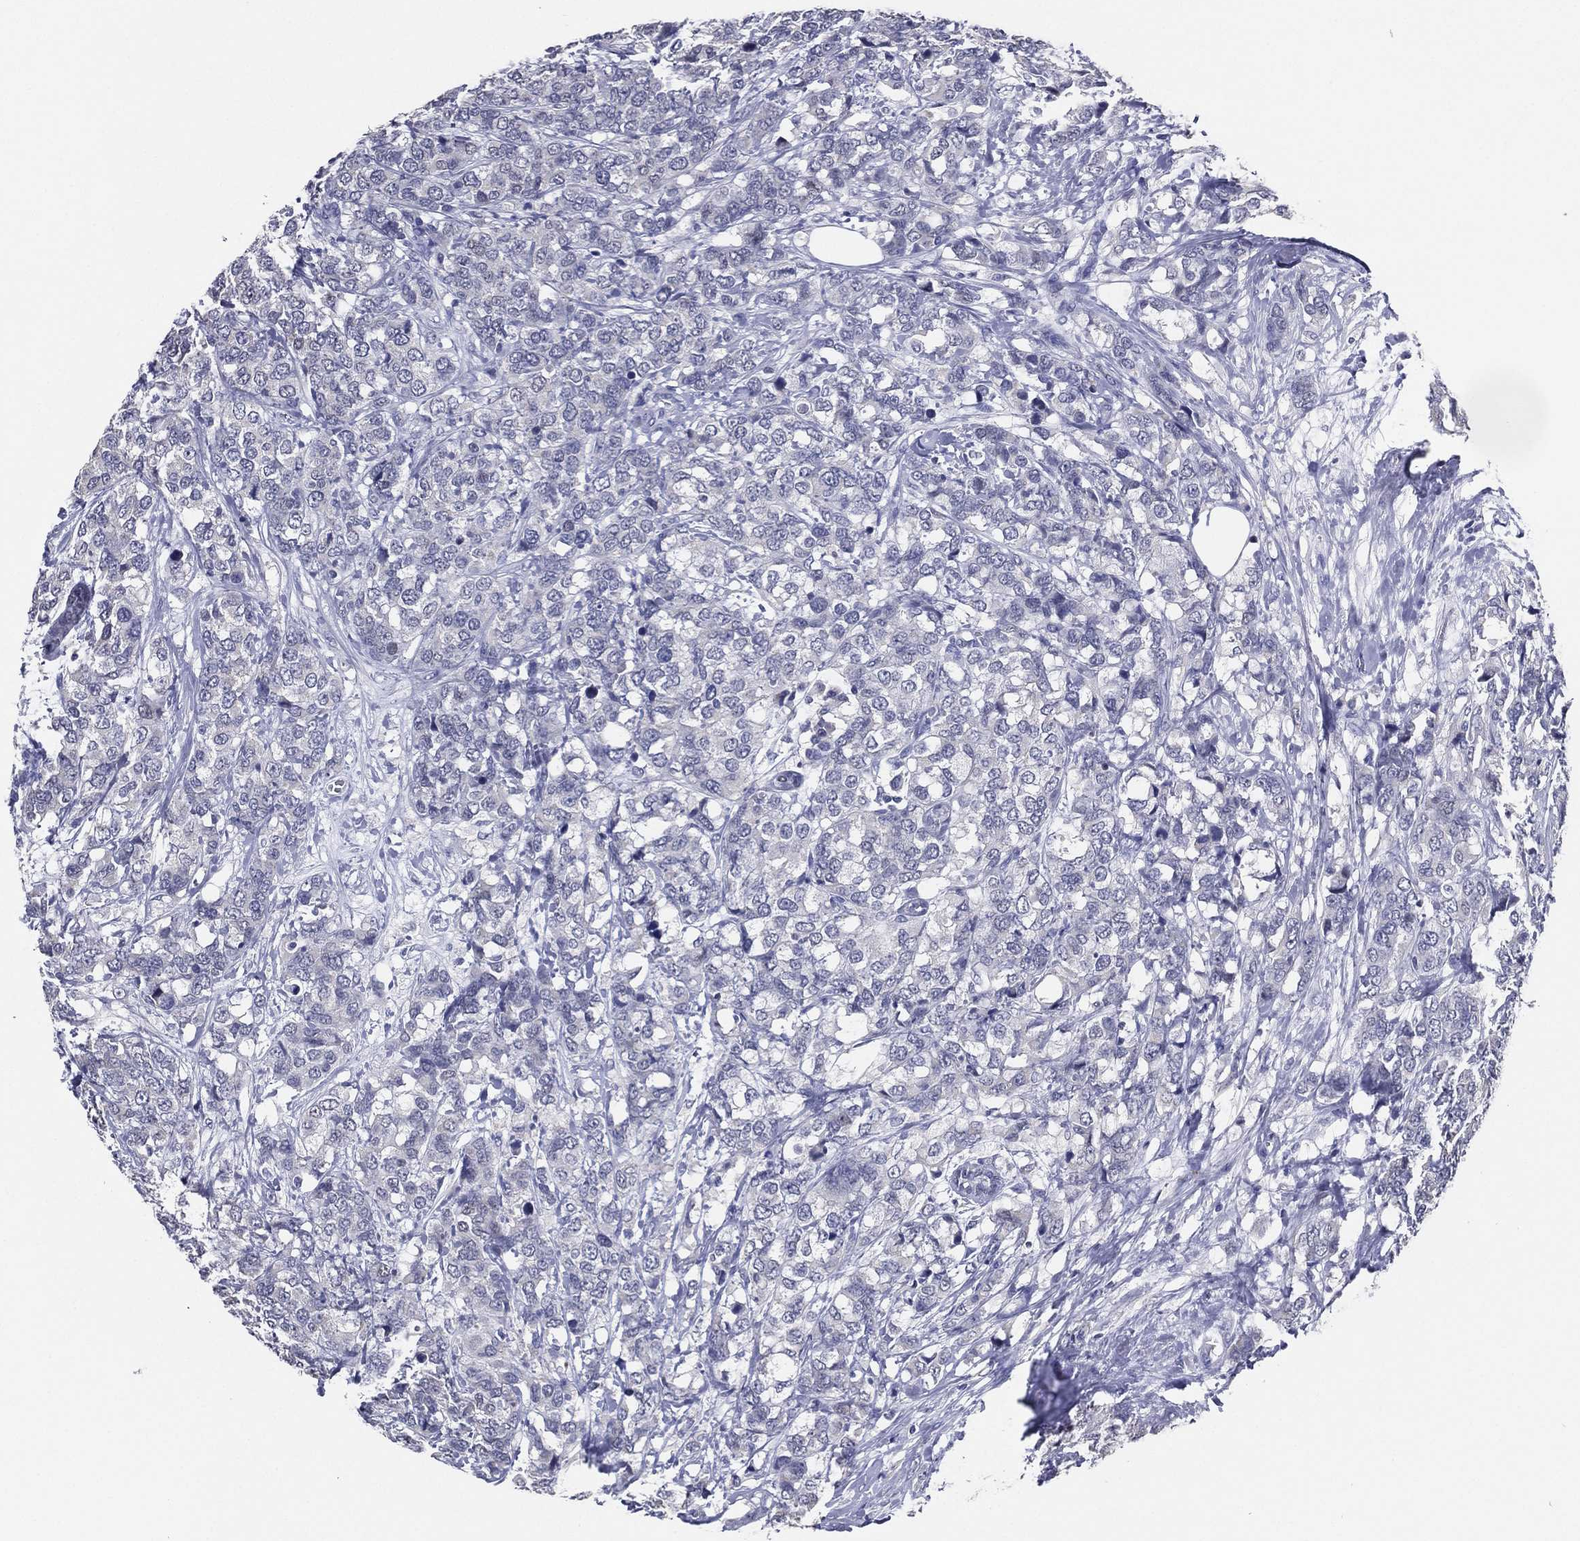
{"staining": {"intensity": "negative", "quantity": "none", "location": "none"}, "tissue": "breast cancer", "cell_type": "Tumor cells", "image_type": "cancer", "snomed": [{"axis": "morphology", "description": "Lobular carcinoma"}, {"axis": "topography", "description": "Breast"}], "caption": "IHC histopathology image of neoplastic tissue: lobular carcinoma (breast) stained with DAB (3,3'-diaminobenzidine) reveals no significant protein staining in tumor cells. (DAB IHC, high magnification).", "gene": "TFAP2A", "patient": {"sex": "female", "age": 59}}